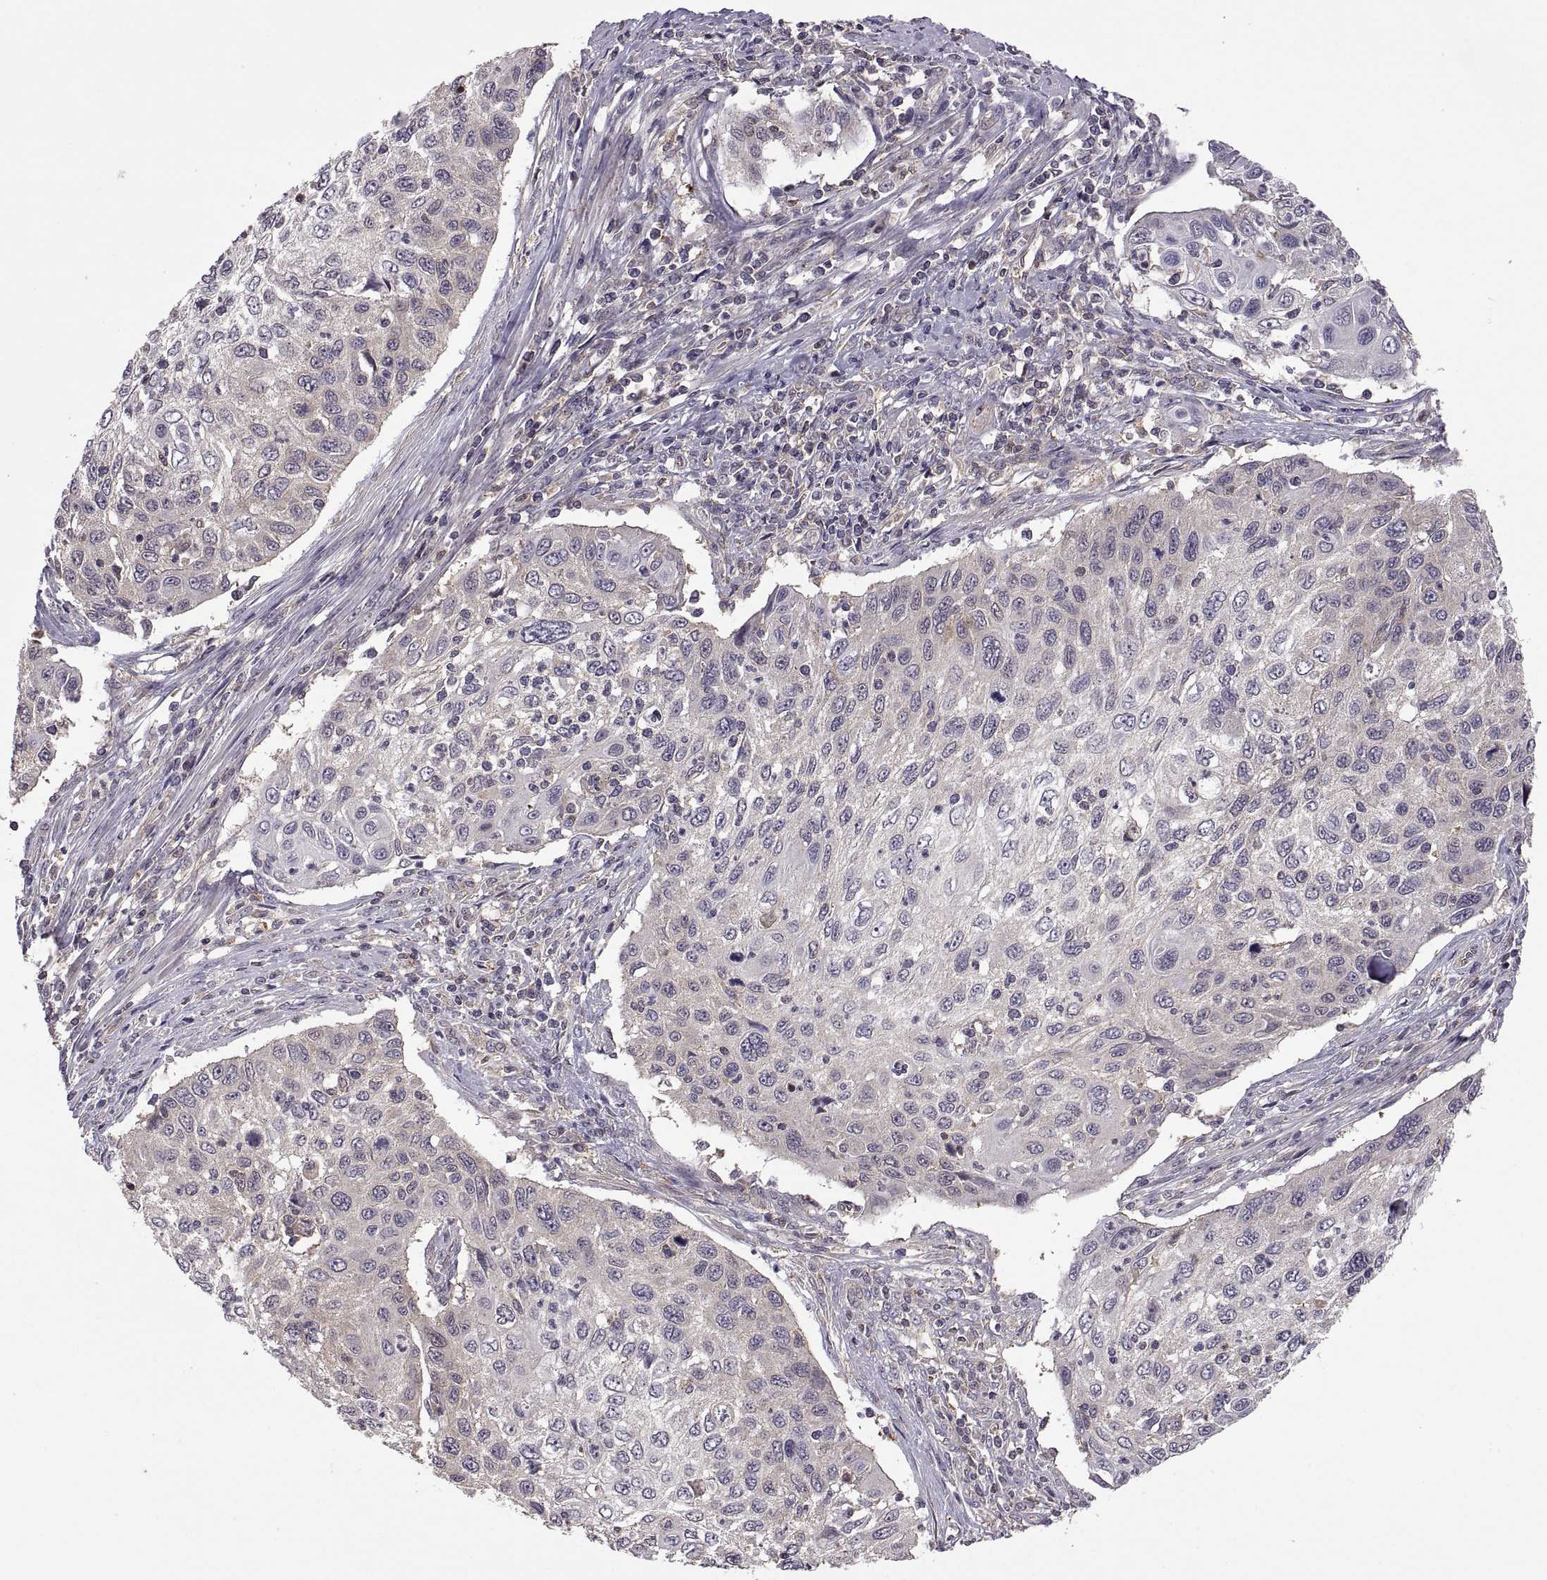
{"staining": {"intensity": "negative", "quantity": "none", "location": "none"}, "tissue": "cervical cancer", "cell_type": "Tumor cells", "image_type": "cancer", "snomed": [{"axis": "morphology", "description": "Squamous cell carcinoma, NOS"}, {"axis": "topography", "description": "Cervix"}], "caption": "The photomicrograph displays no significant expression in tumor cells of squamous cell carcinoma (cervical).", "gene": "NMNAT2", "patient": {"sex": "female", "age": 70}}